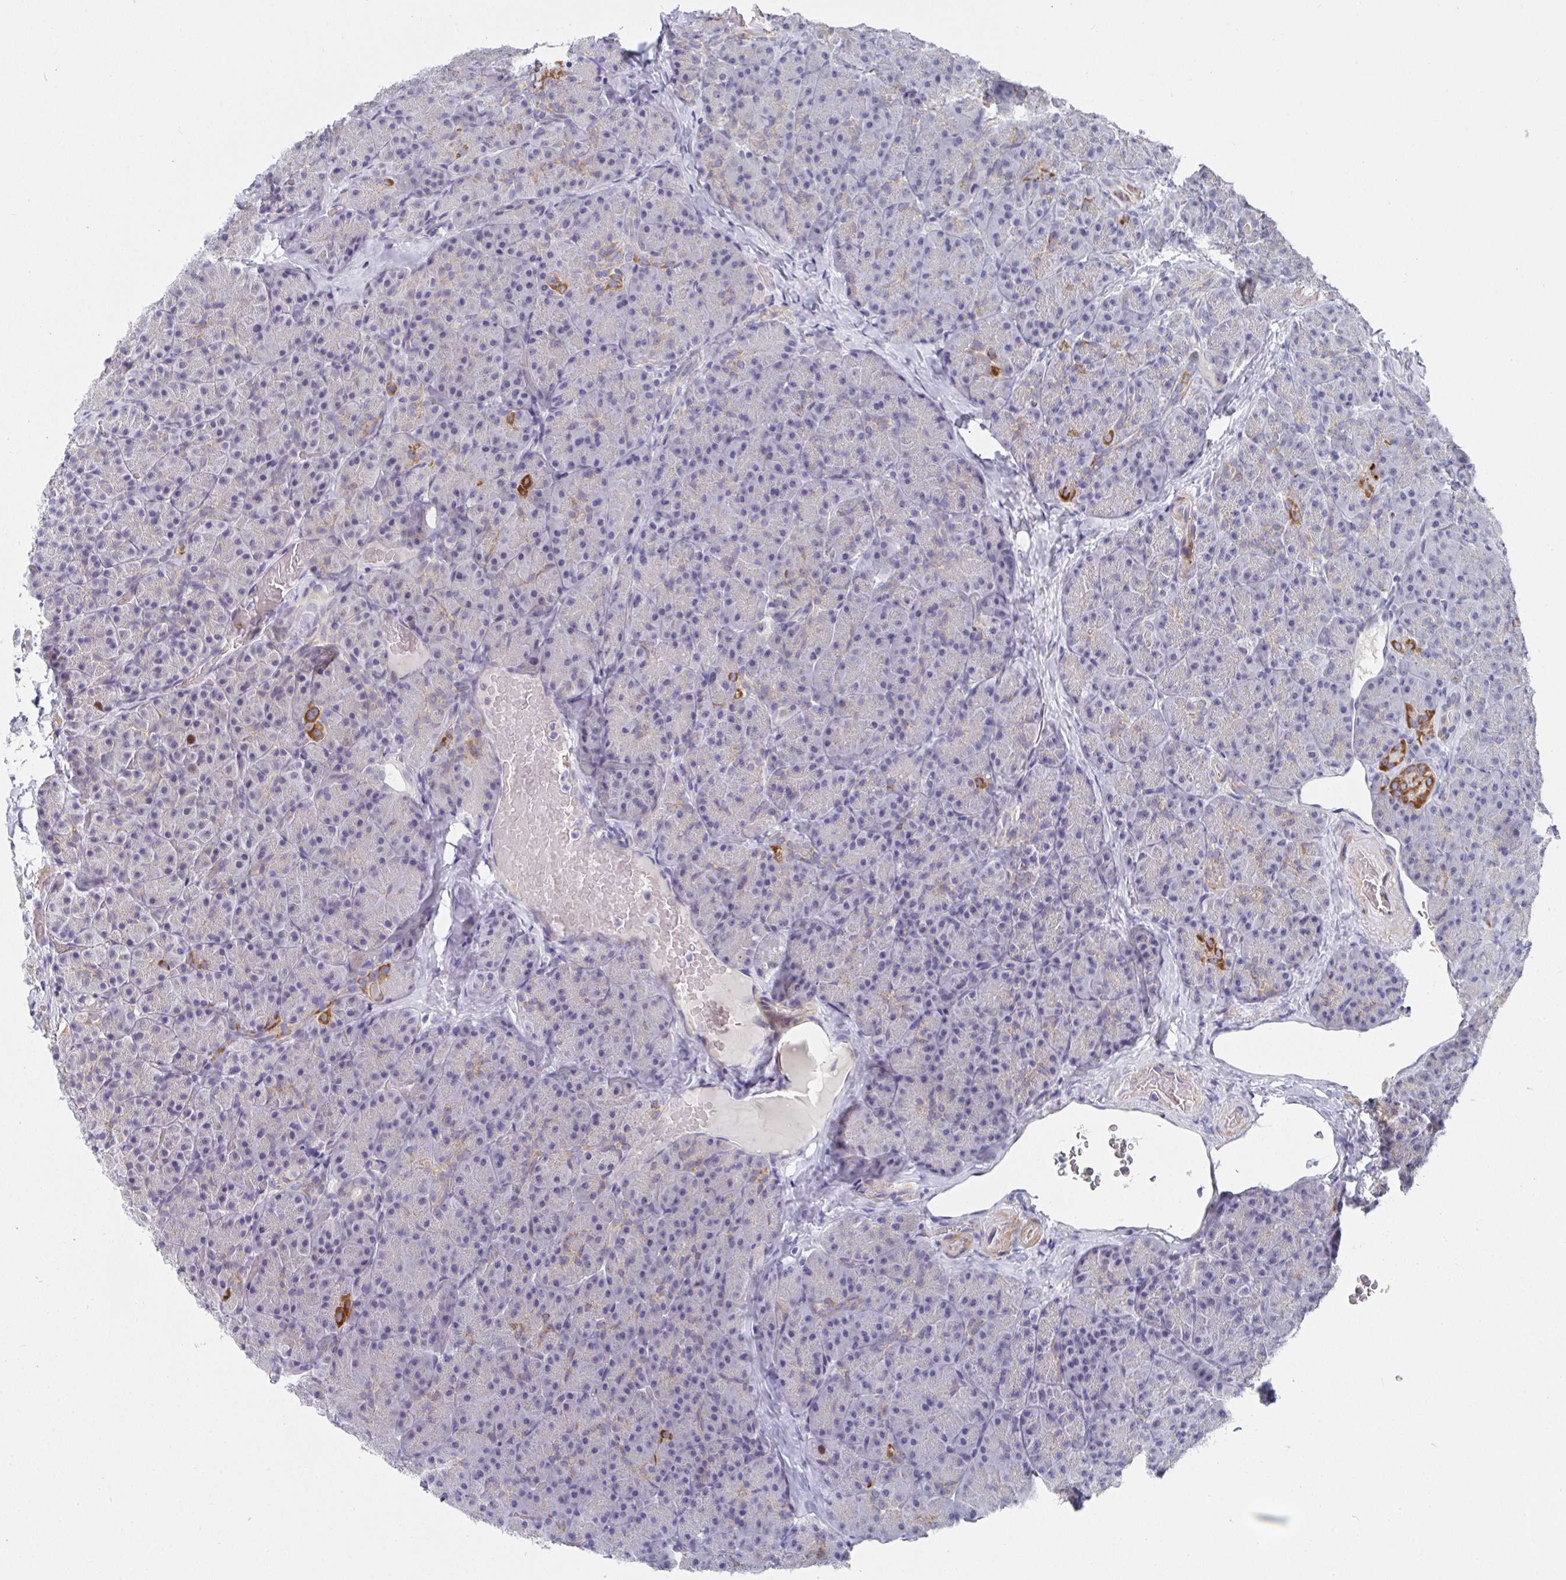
{"staining": {"intensity": "moderate", "quantity": "<25%", "location": "cytoplasmic/membranous"}, "tissue": "pancreas", "cell_type": "Exocrine glandular cells", "image_type": "normal", "snomed": [{"axis": "morphology", "description": "Normal tissue, NOS"}, {"axis": "topography", "description": "Pancreas"}], "caption": "DAB (3,3'-diaminobenzidine) immunohistochemical staining of benign pancreas reveals moderate cytoplasmic/membranous protein staining in approximately <25% of exocrine glandular cells.", "gene": "ATP5F1C", "patient": {"sex": "male", "age": 57}}